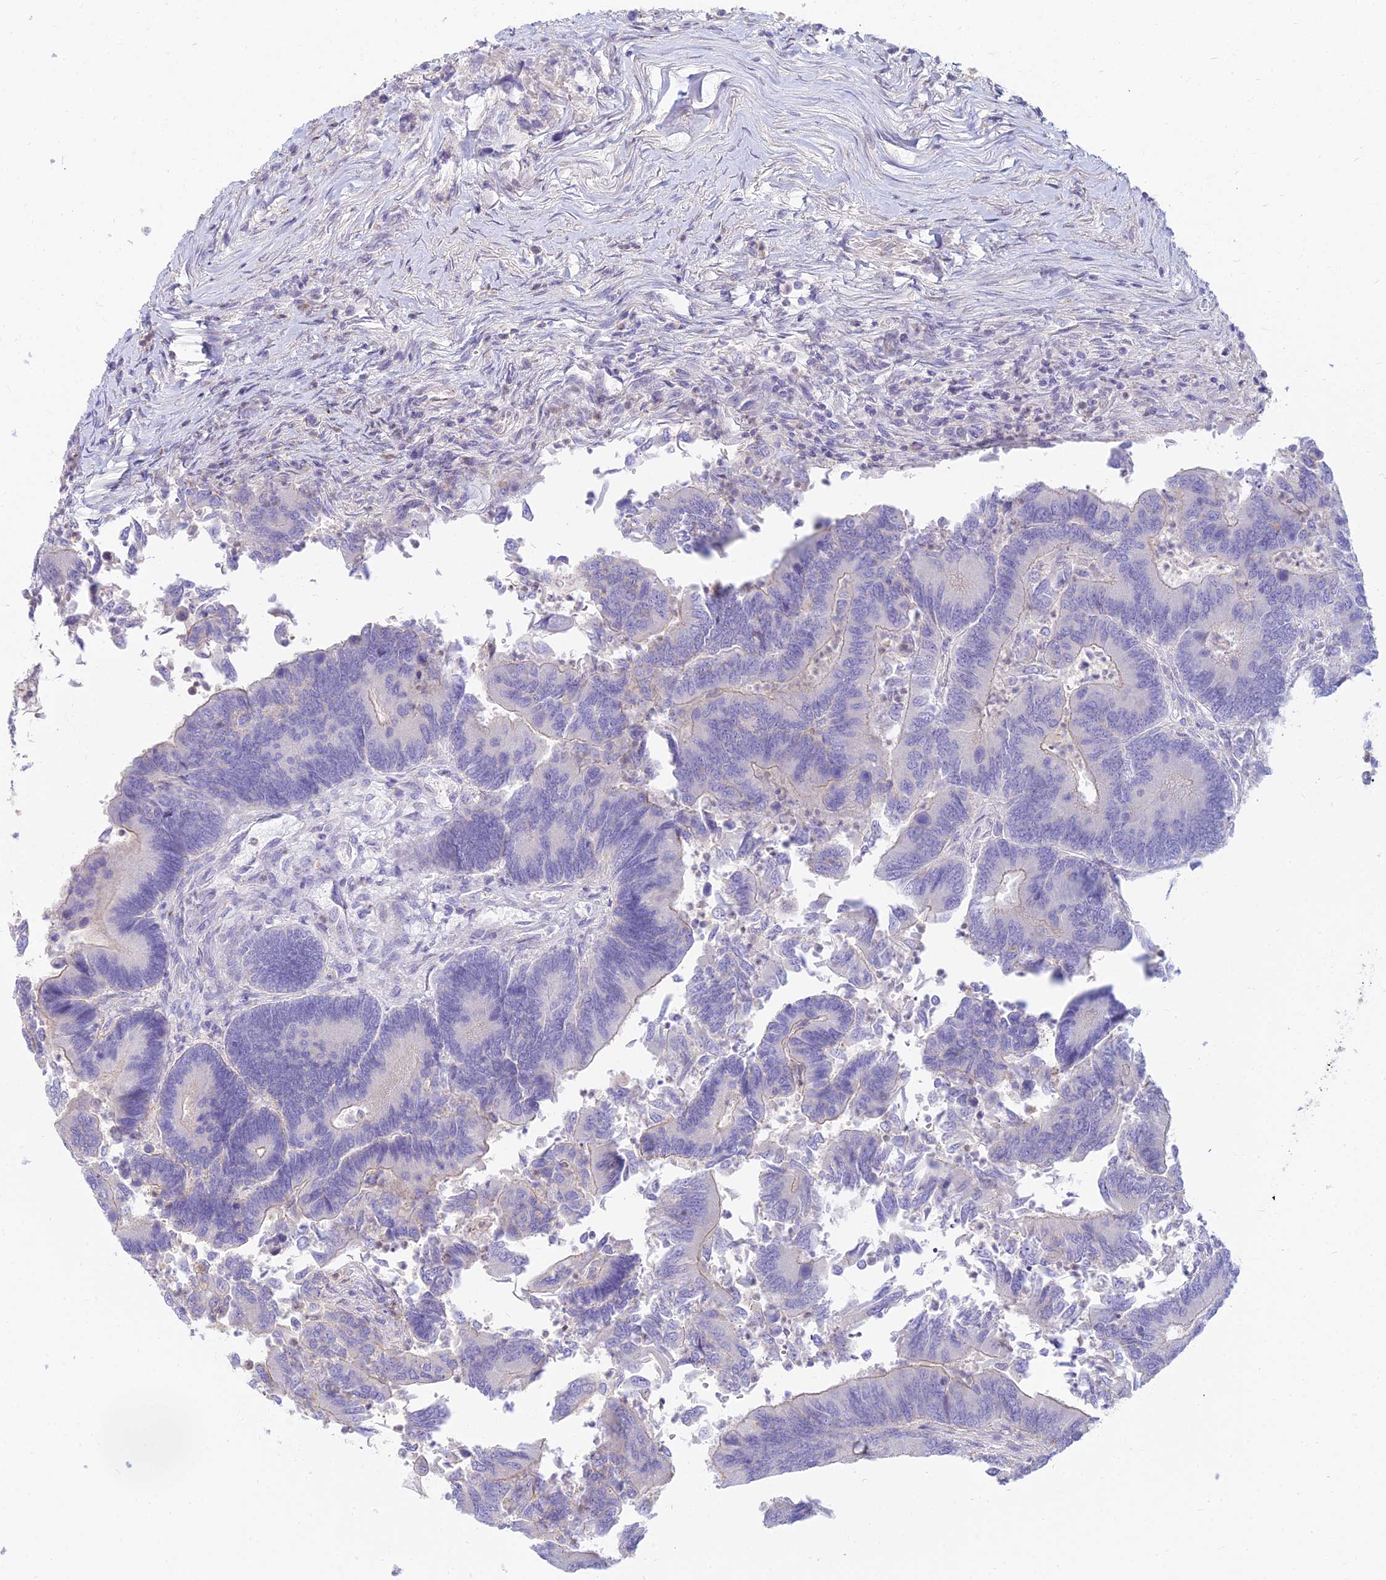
{"staining": {"intensity": "negative", "quantity": "none", "location": "none"}, "tissue": "colorectal cancer", "cell_type": "Tumor cells", "image_type": "cancer", "snomed": [{"axis": "morphology", "description": "Adenocarcinoma, NOS"}, {"axis": "topography", "description": "Colon"}], "caption": "Tumor cells are negative for brown protein staining in adenocarcinoma (colorectal).", "gene": "SMIM24", "patient": {"sex": "female", "age": 67}}